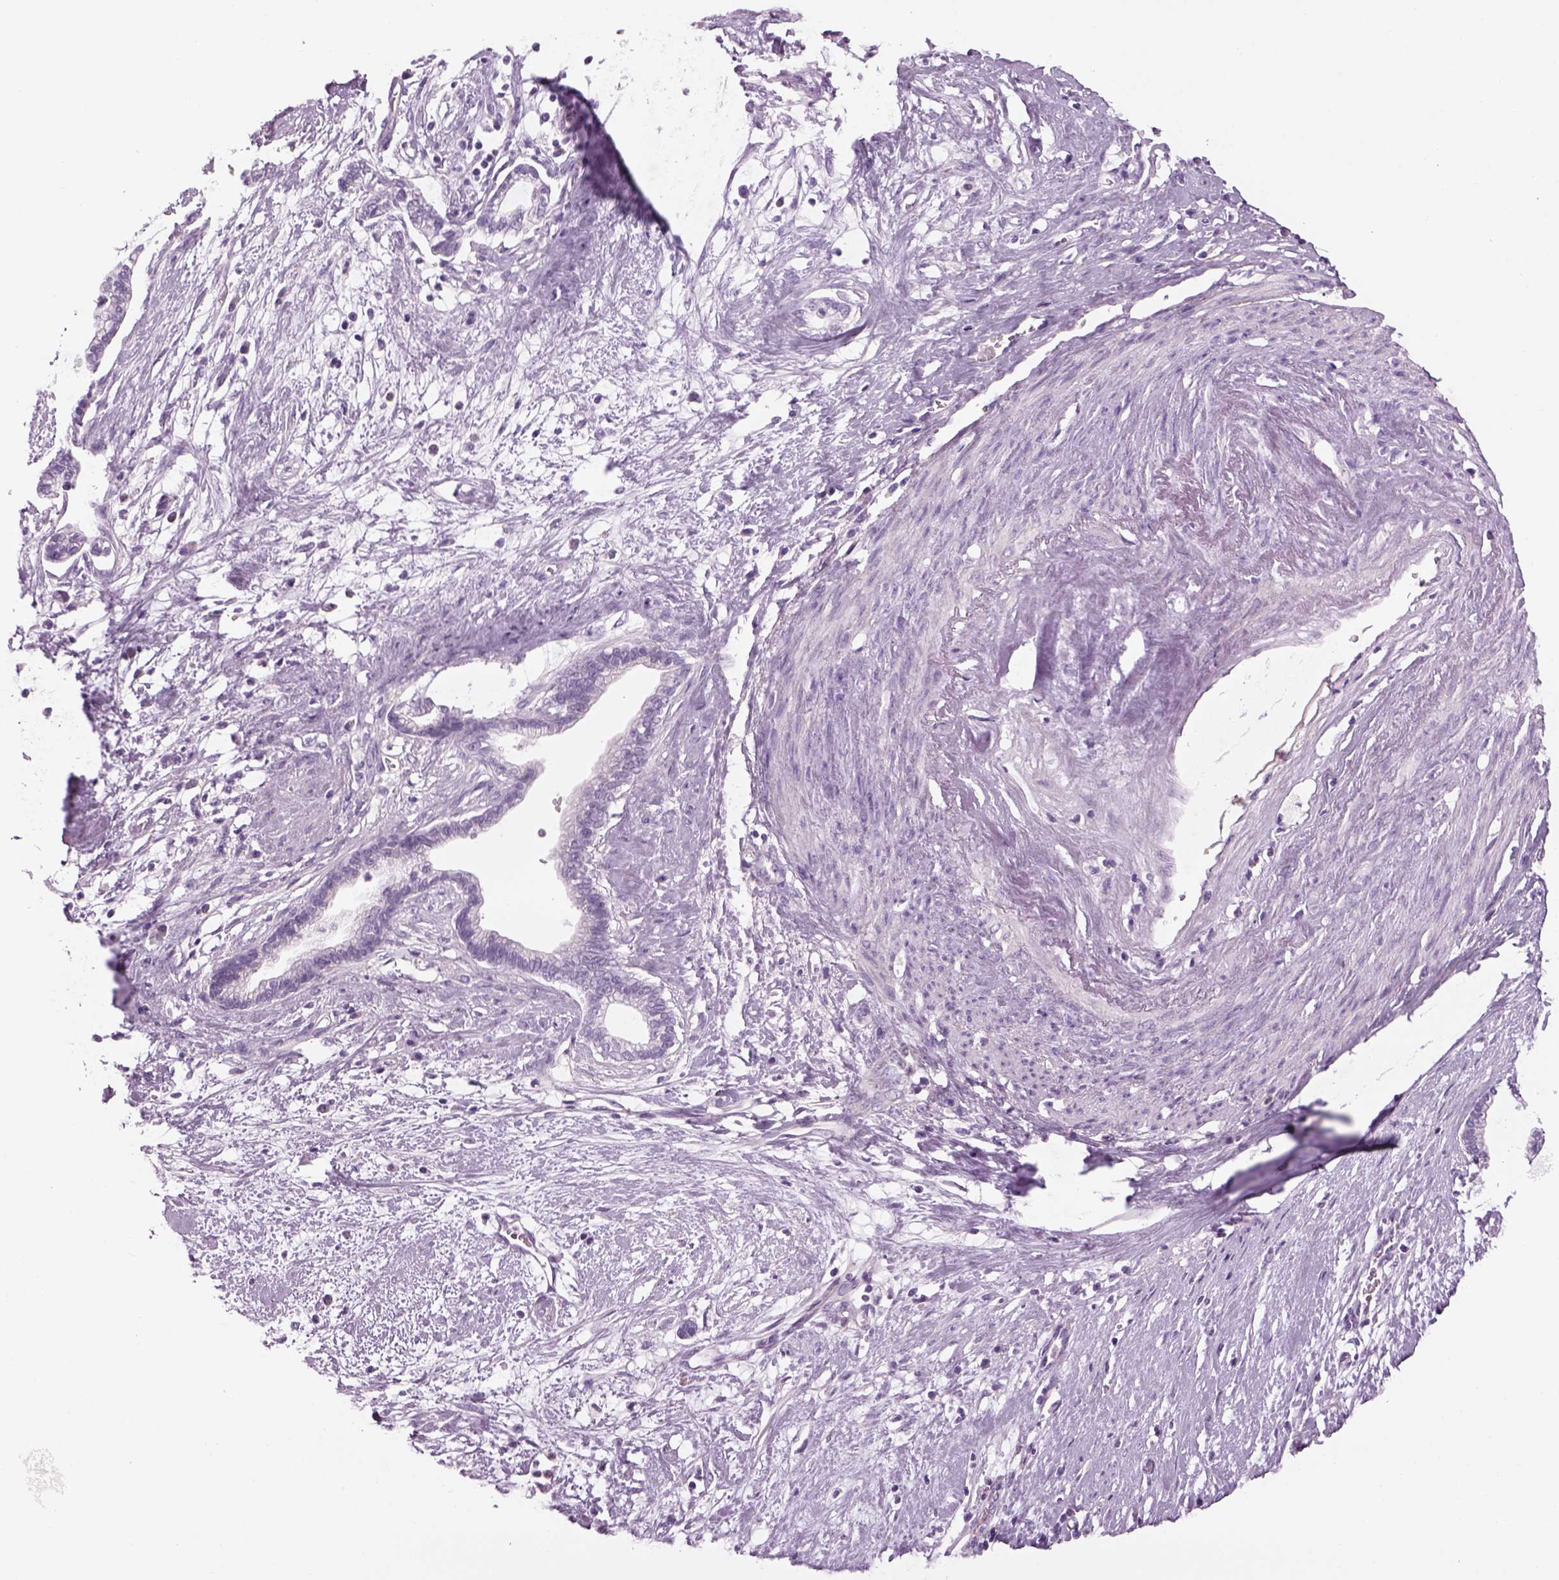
{"staining": {"intensity": "negative", "quantity": "none", "location": "none"}, "tissue": "cervical cancer", "cell_type": "Tumor cells", "image_type": "cancer", "snomed": [{"axis": "morphology", "description": "Adenocarcinoma, NOS"}, {"axis": "topography", "description": "Cervix"}], "caption": "The immunohistochemistry histopathology image has no significant expression in tumor cells of adenocarcinoma (cervical) tissue. (DAB (3,3'-diaminobenzidine) IHC visualized using brightfield microscopy, high magnification).", "gene": "MDH1B", "patient": {"sex": "female", "age": 62}}